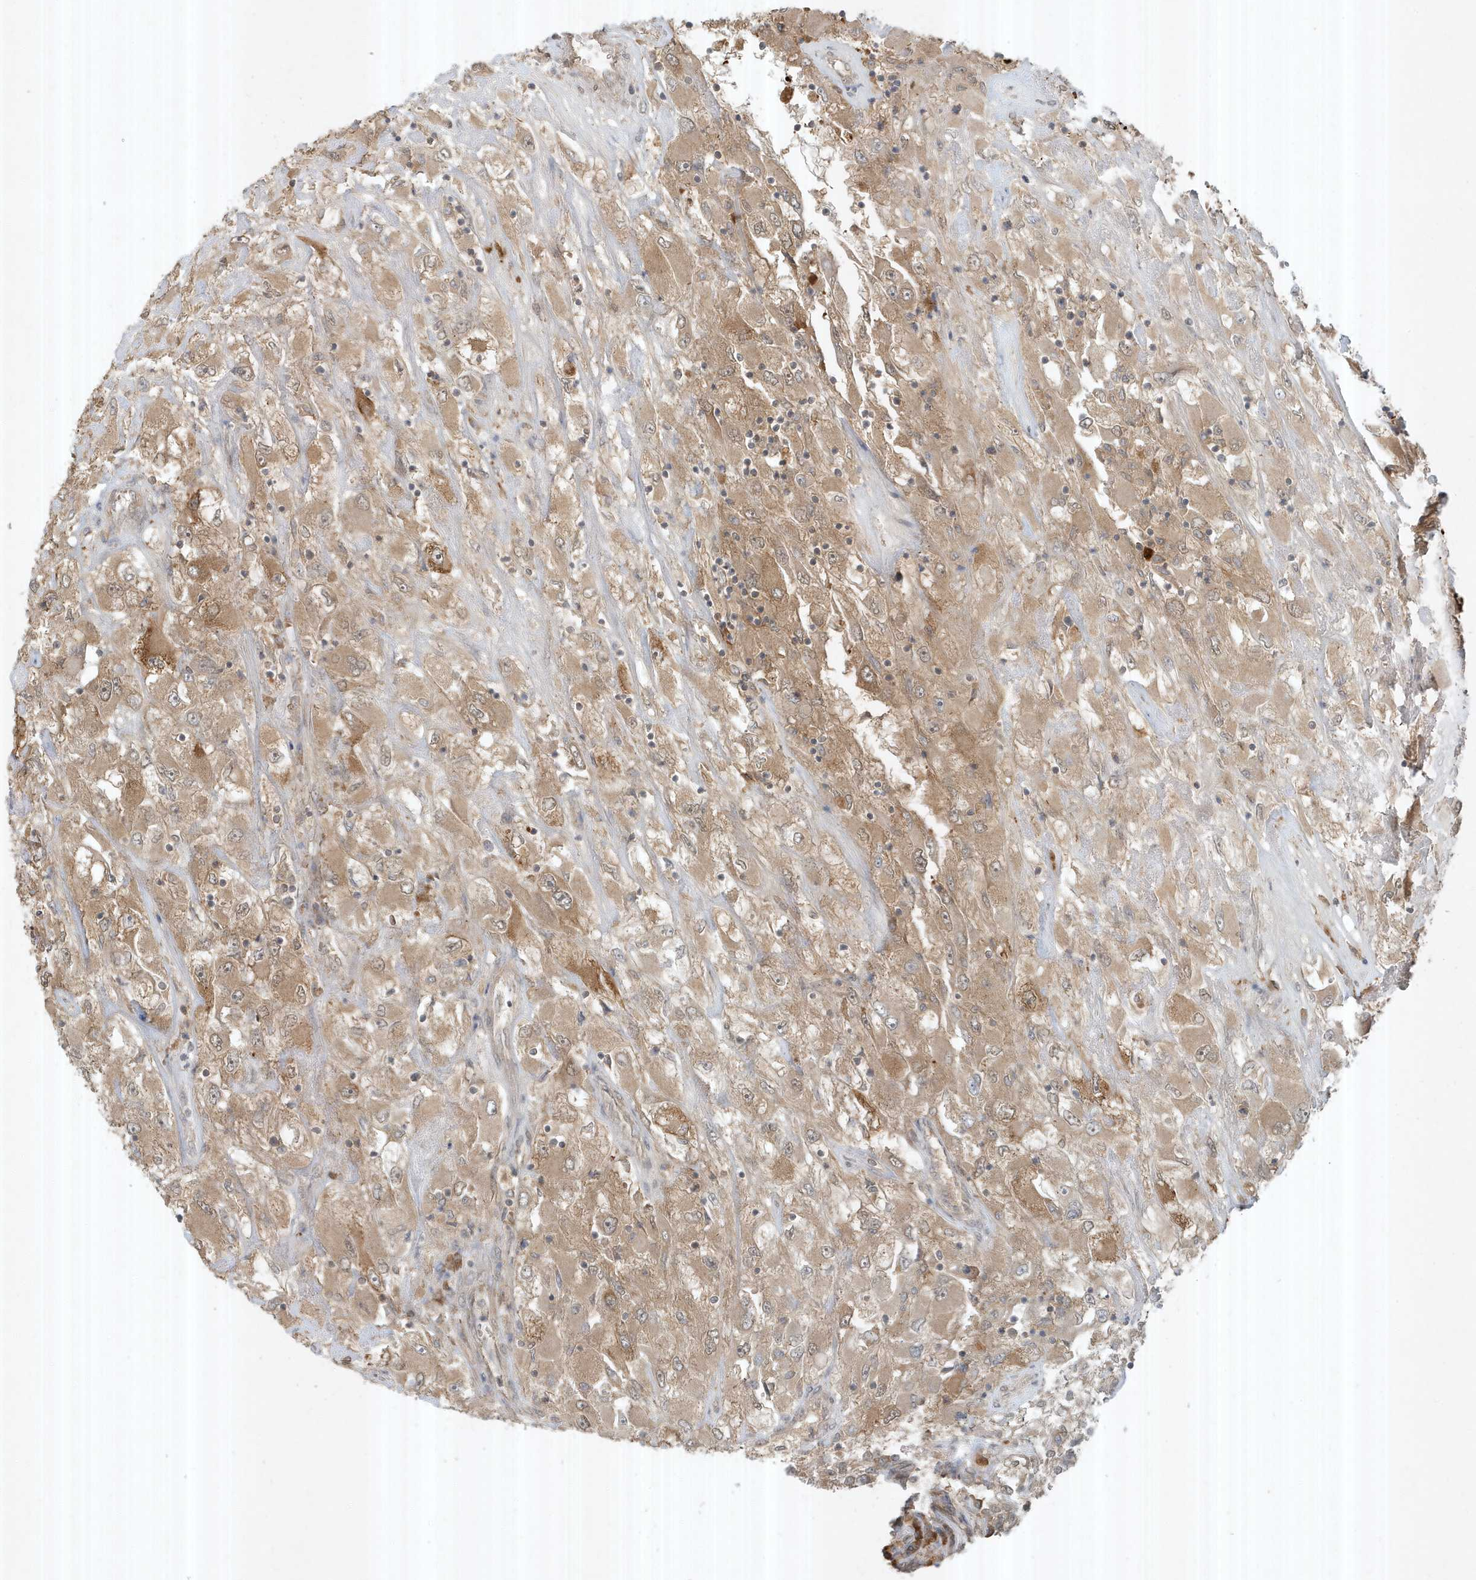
{"staining": {"intensity": "weak", "quantity": ">75%", "location": "cytoplasmic/membranous"}, "tissue": "renal cancer", "cell_type": "Tumor cells", "image_type": "cancer", "snomed": [{"axis": "morphology", "description": "Adenocarcinoma, NOS"}, {"axis": "topography", "description": "Kidney"}], "caption": "Weak cytoplasmic/membranous expression is appreciated in approximately >75% of tumor cells in adenocarcinoma (renal).", "gene": "ABCB9", "patient": {"sex": "female", "age": 52}}